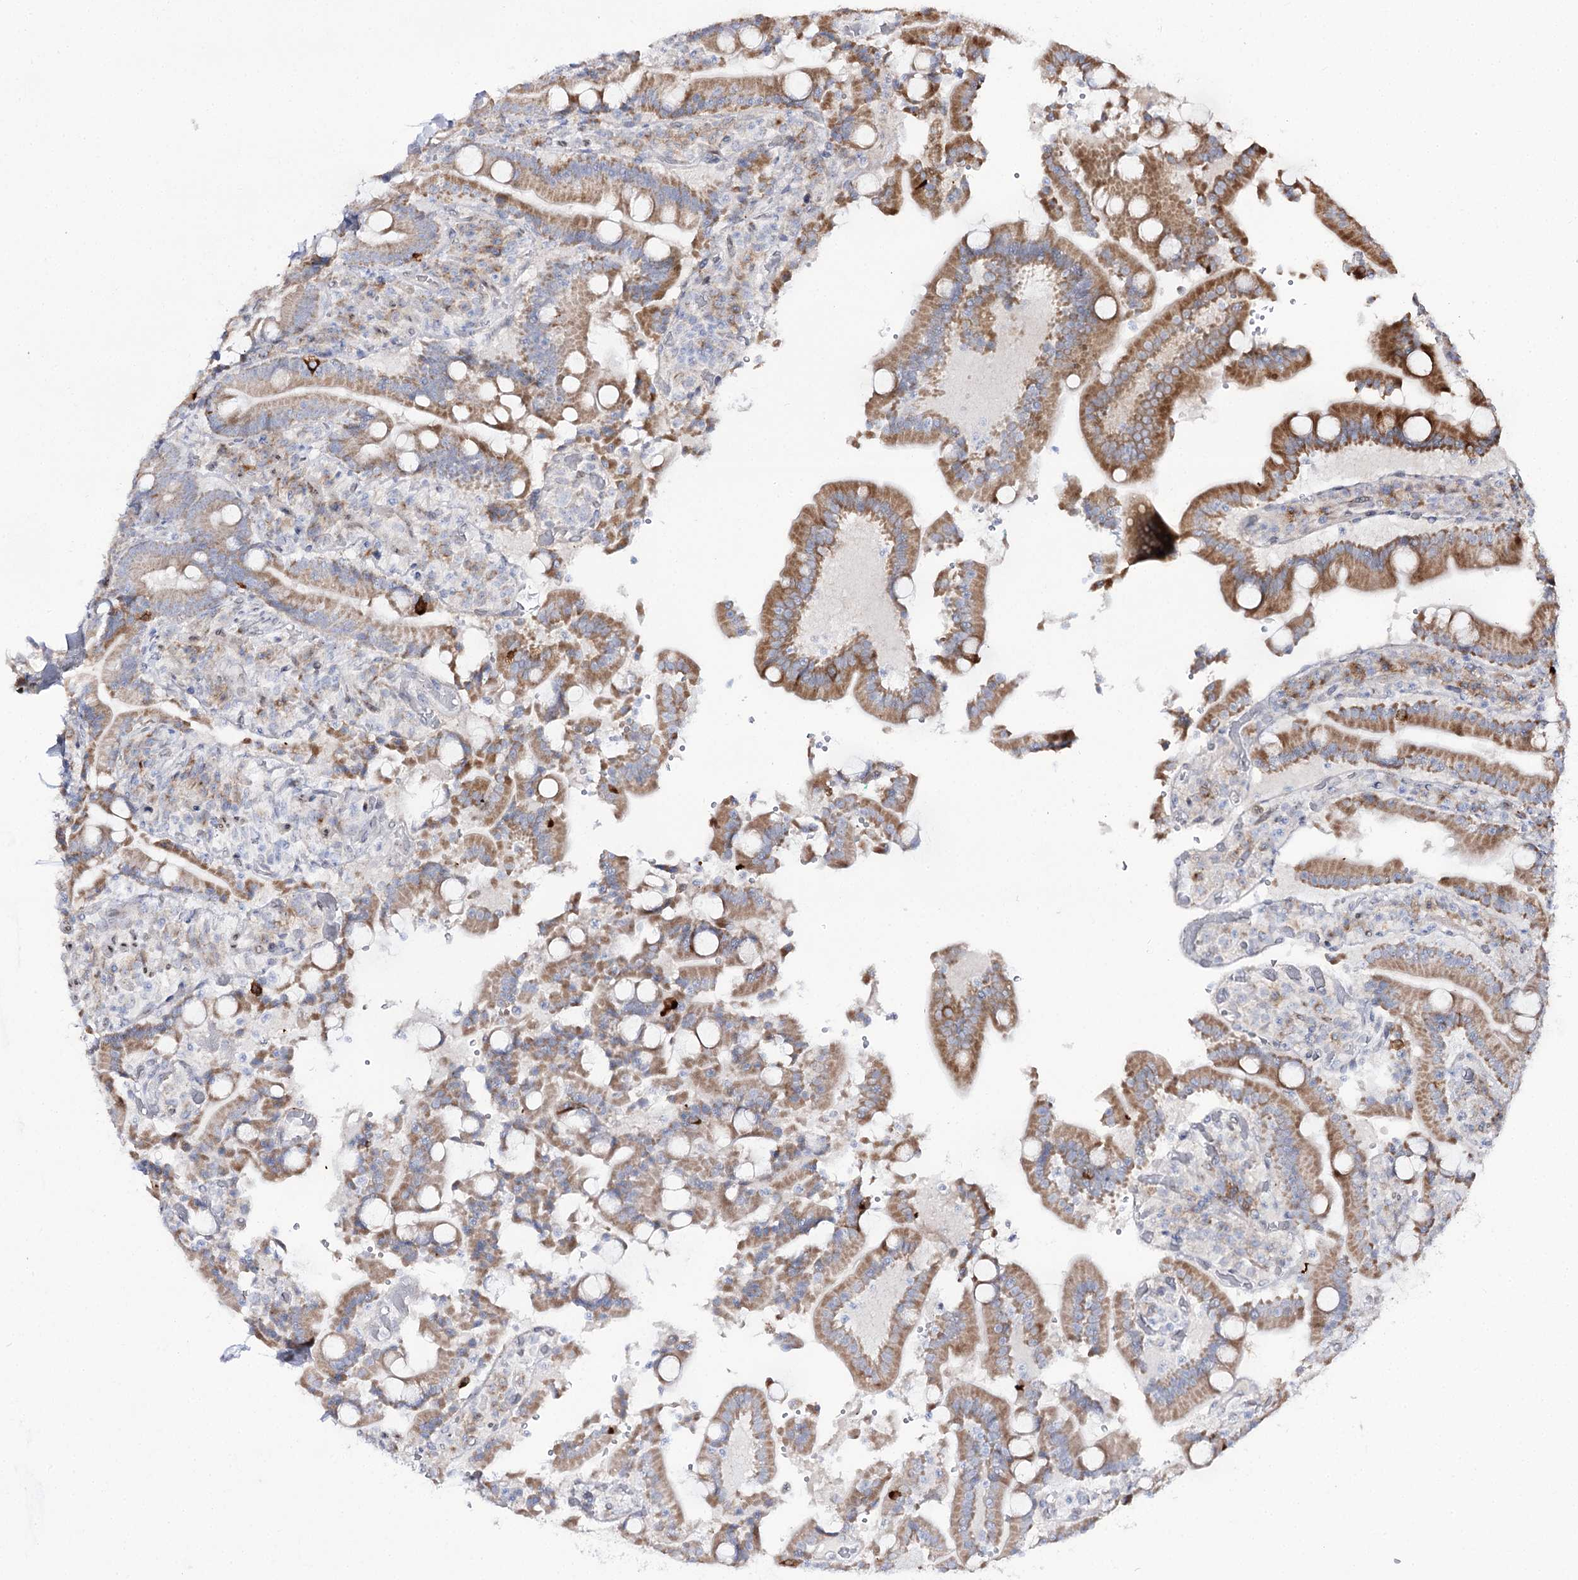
{"staining": {"intensity": "moderate", "quantity": ">75%", "location": "cytoplasmic/membranous"}, "tissue": "duodenum", "cell_type": "Glandular cells", "image_type": "normal", "snomed": [{"axis": "morphology", "description": "Normal tissue, NOS"}, {"axis": "topography", "description": "Duodenum"}], "caption": "The photomicrograph exhibits staining of benign duodenum, revealing moderate cytoplasmic/membranous protein expression (brown color) within glandular cells. (DAB = brown stain, brightfield microscopy at high magnification).", "gene": "C11orf80", "patient": {"sex": "female", "age": 62}}